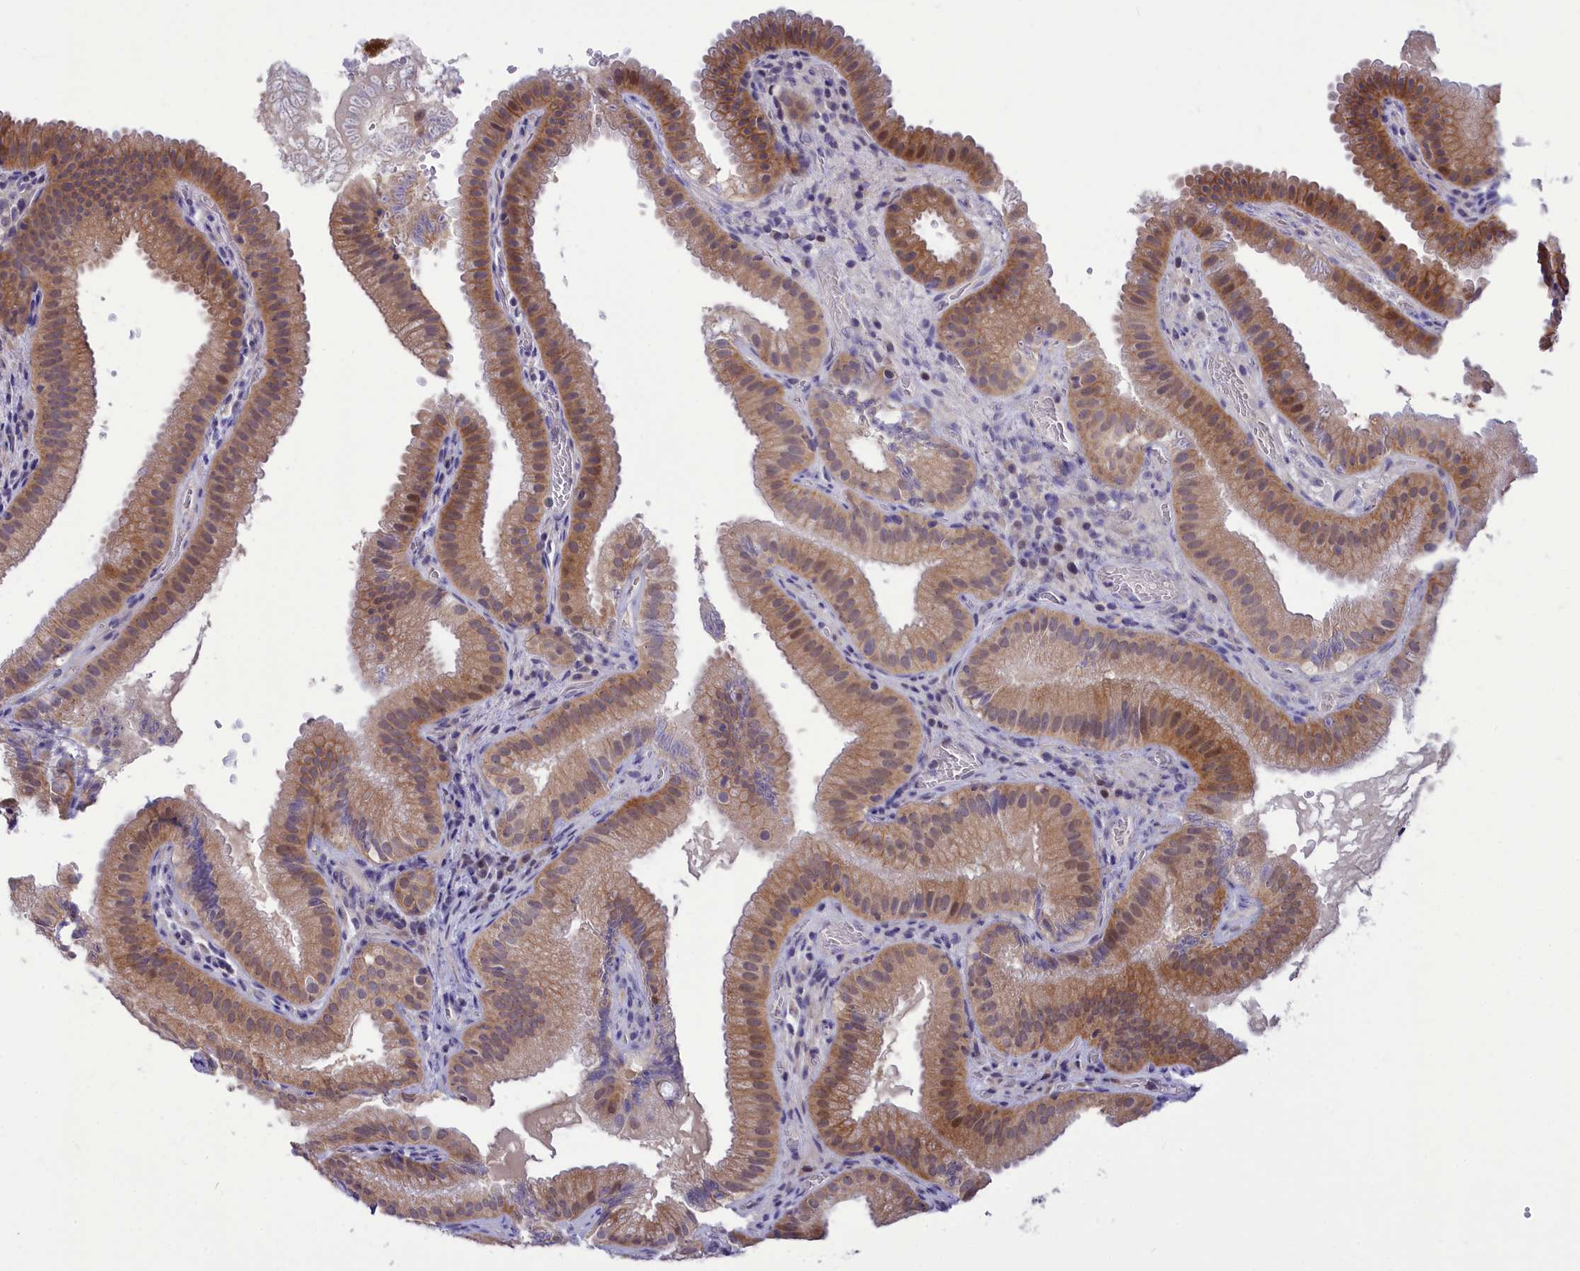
{"staining": {"intensity": "moderate", "quantity": ">75%", "location": "cytoplasmic/membranous"}, "tissue": "gallbladder", "cell_type": "Glandular cells", "image_type": "normal", "snomed": [{"axis": "morphology", "description": "Normal tissue, NOS"}, {"axis": "topography", "description": "Gallbladder"}], "caption": "Immunohistochemical staining of unremarkable gallbladder shows medium levels of moderate cytoplasmic/membranous staining in approximately >75% of glandular cells.", "gene": "KCTD14", "patient": {"sex": "female", "age": 30}}